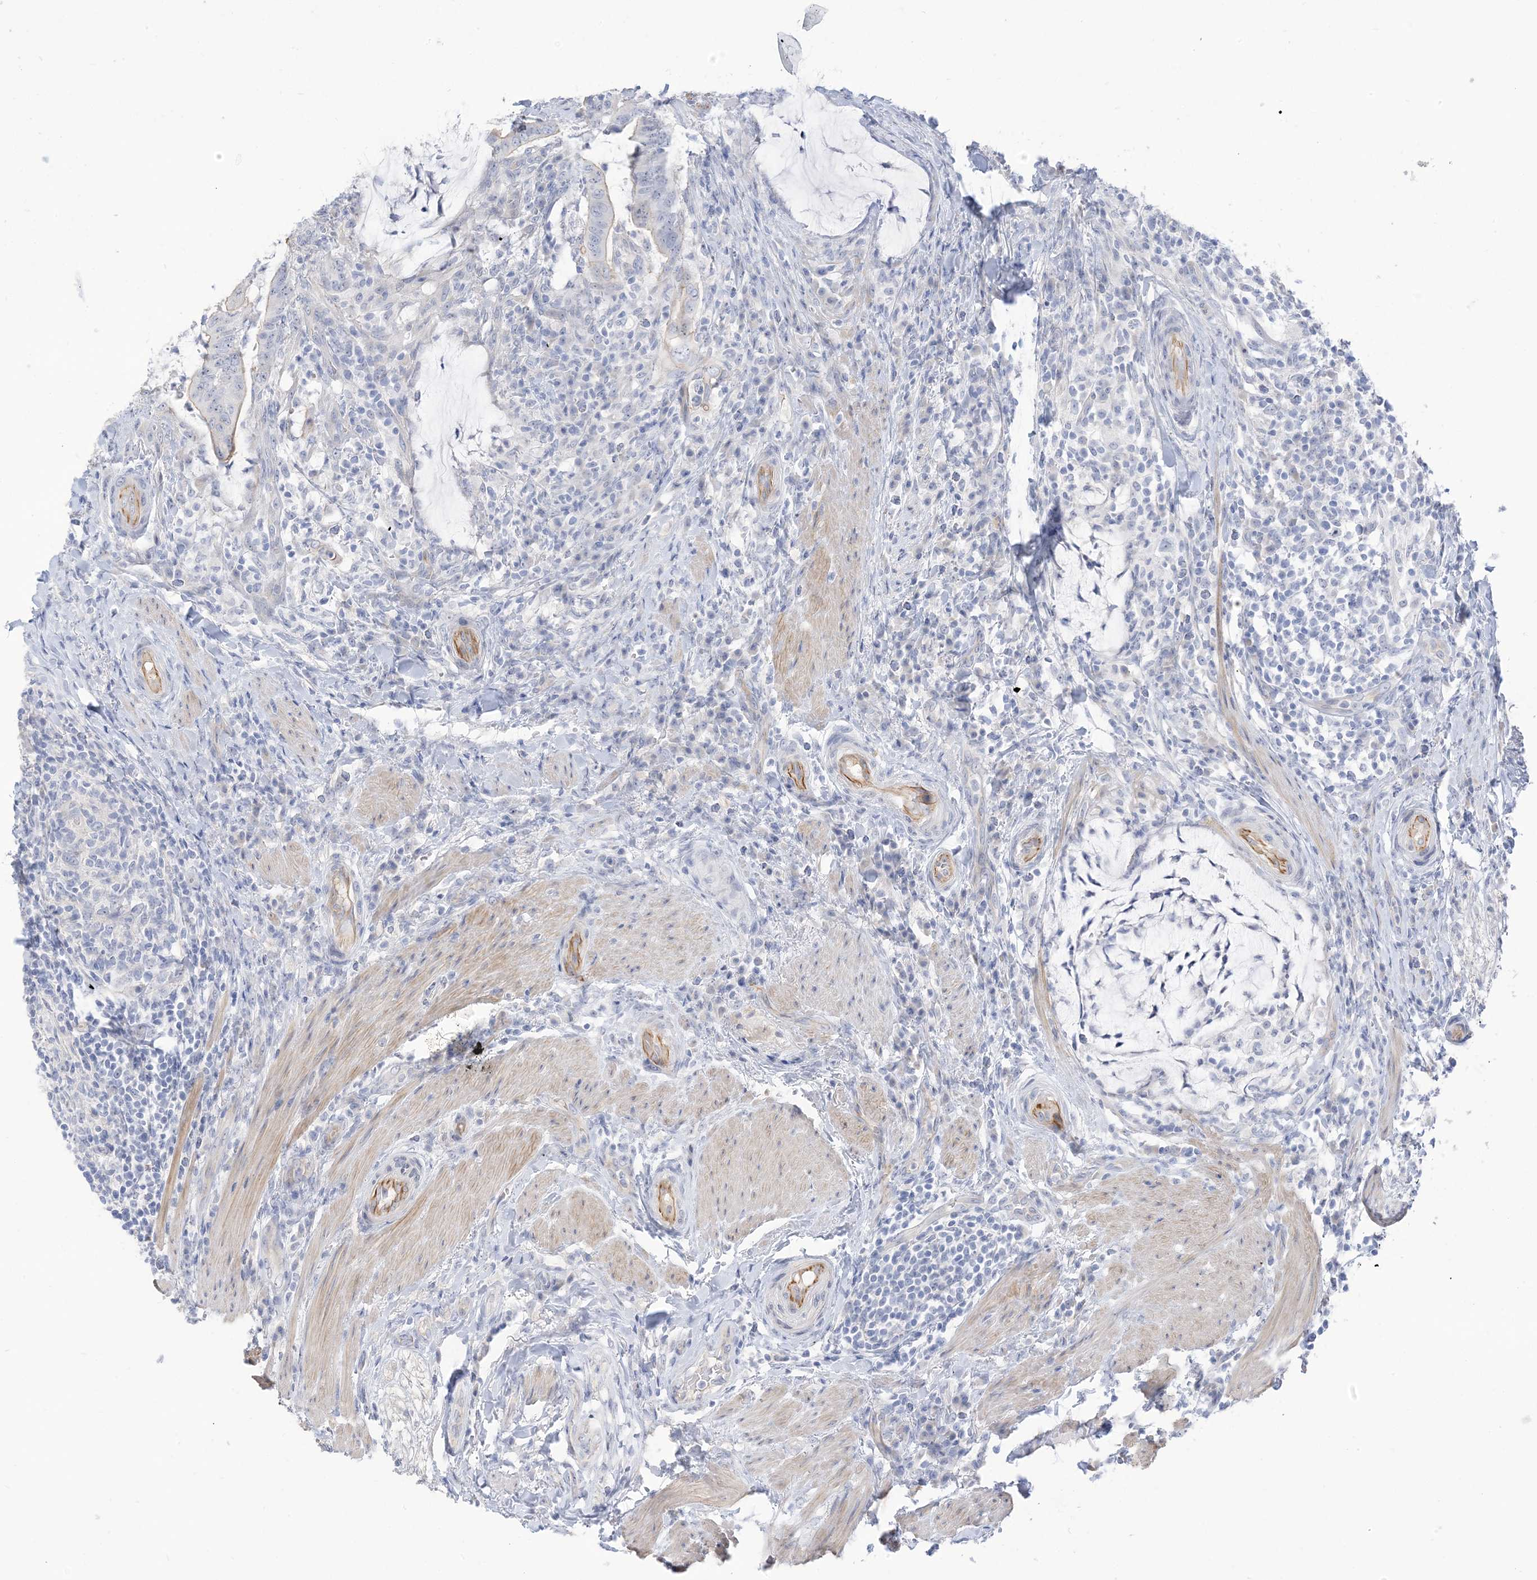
{"staining": {"intensity": "negative", "quantity": "none", "location": "none"}, "tissue": "colorectal cancer", "cell_type": "Tumor cells", "image_type": "cancer", "snomed": [{"axis": "morphology", "description": "Adenocarcinoma, NOS"}, {"axis": "topography", "description": "Colon"}], "caption": "This is a micrograph of immunohistochemistry (IHC) staining of colorectal cancer, which shows no staining in tumor cells. (DAB immunohistochemistry with hematoxylin counter stain).", "gene": "IL36B", "patient": {"sex": "female", "age": 66}}